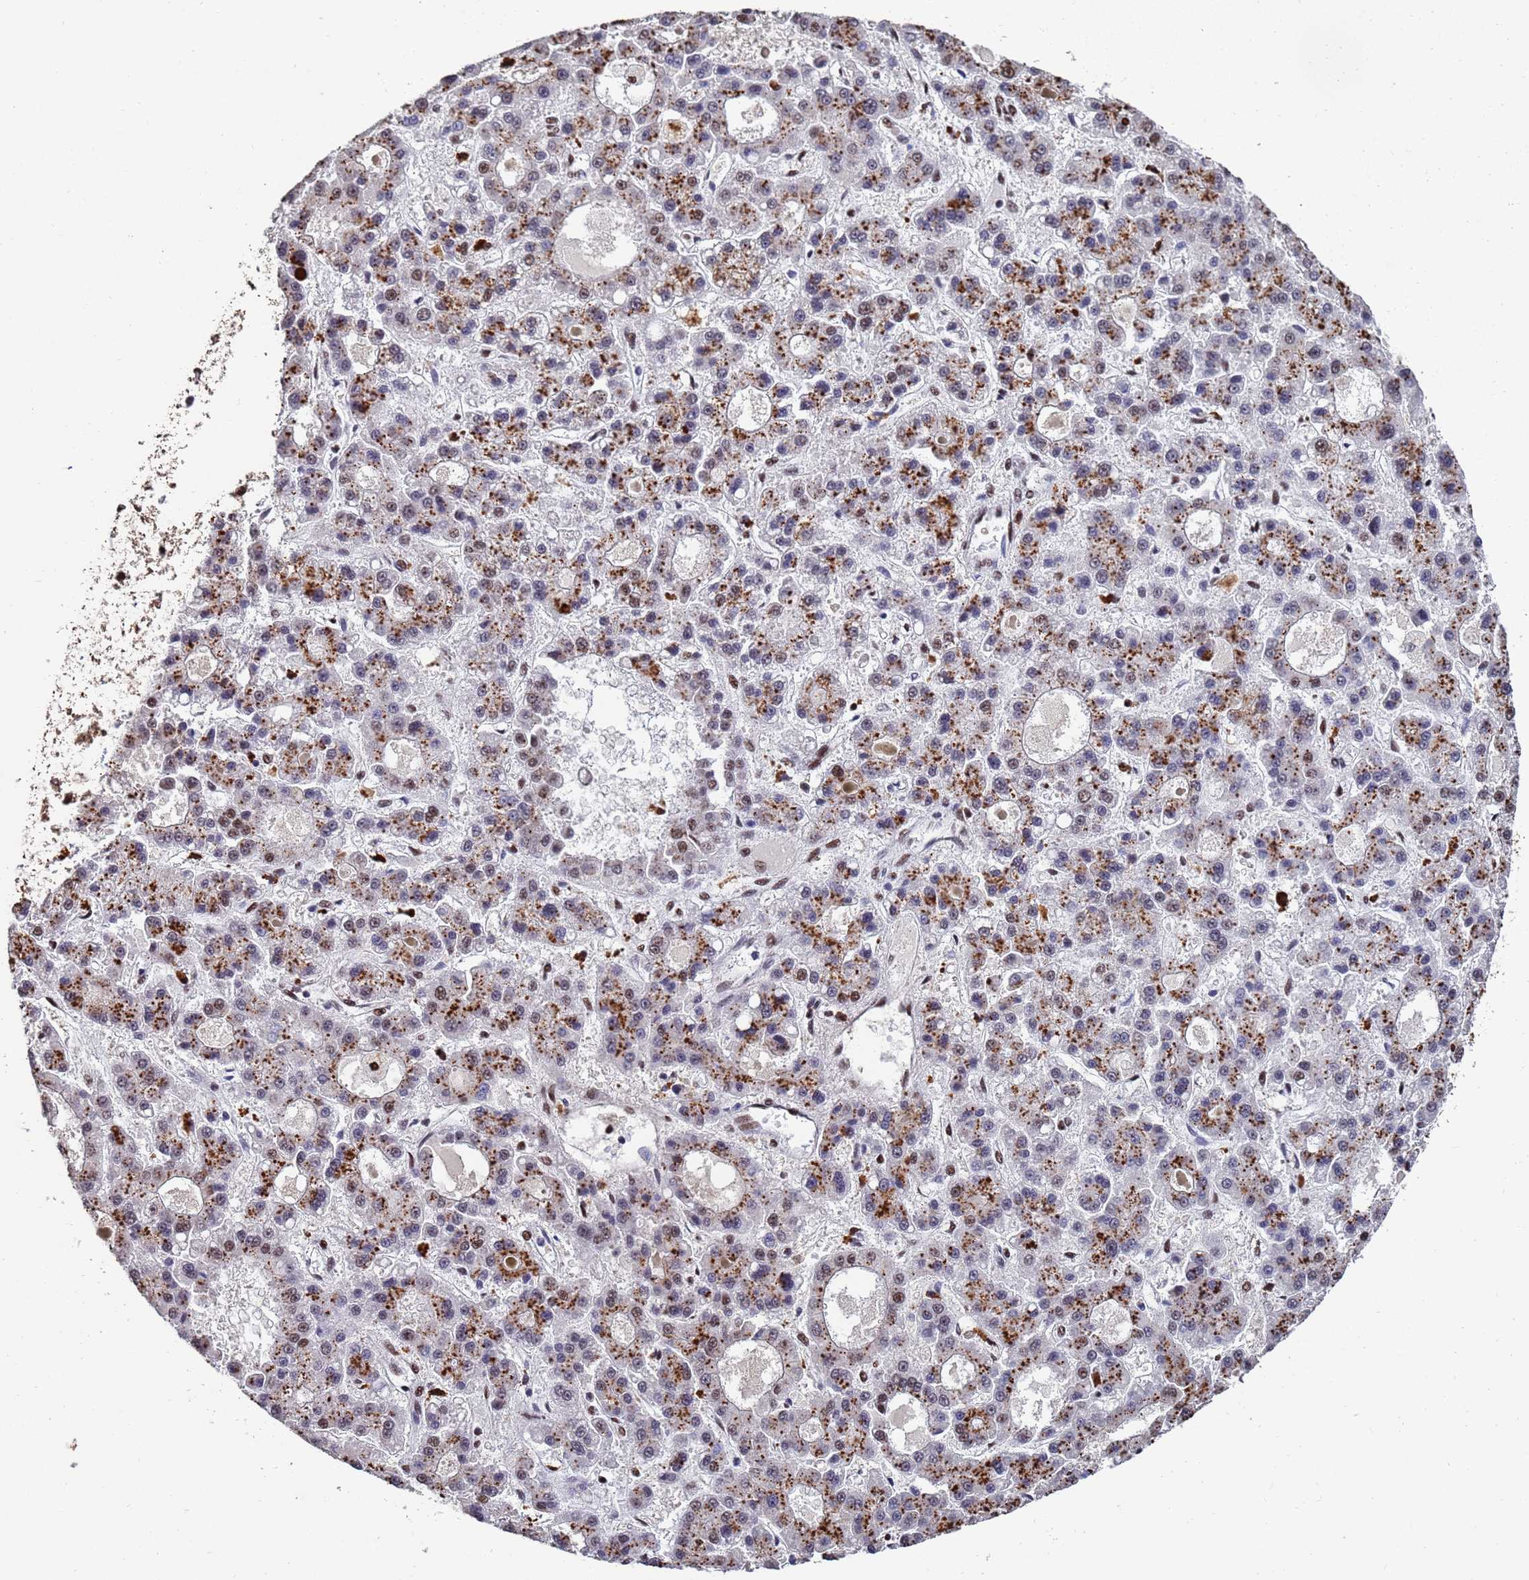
{"staining": {"intensity": "moderate", "quantity": ">75%", "location": "cytoplasmic/membranous"}, "tissue": "liver cancer", "cell_type": "Tumor cells", "image_type": "cancer", "snomed": [{"axis": "morphology", "description": "Carcinoma, Hepatocellular, NOS"}, {"axis": "topography", "description": "Liver"}], "caption": "Immunohistochemistry histopathology image of liver cancer (hepatocellular carcinoma) stained for a protein (brown), which shows medium levels of moderate cytoplasmic/membranous expression in approximately >75% of tumor cells.", "gene": "SF3B2", "patient": {"sex": "male", "age": 70}}